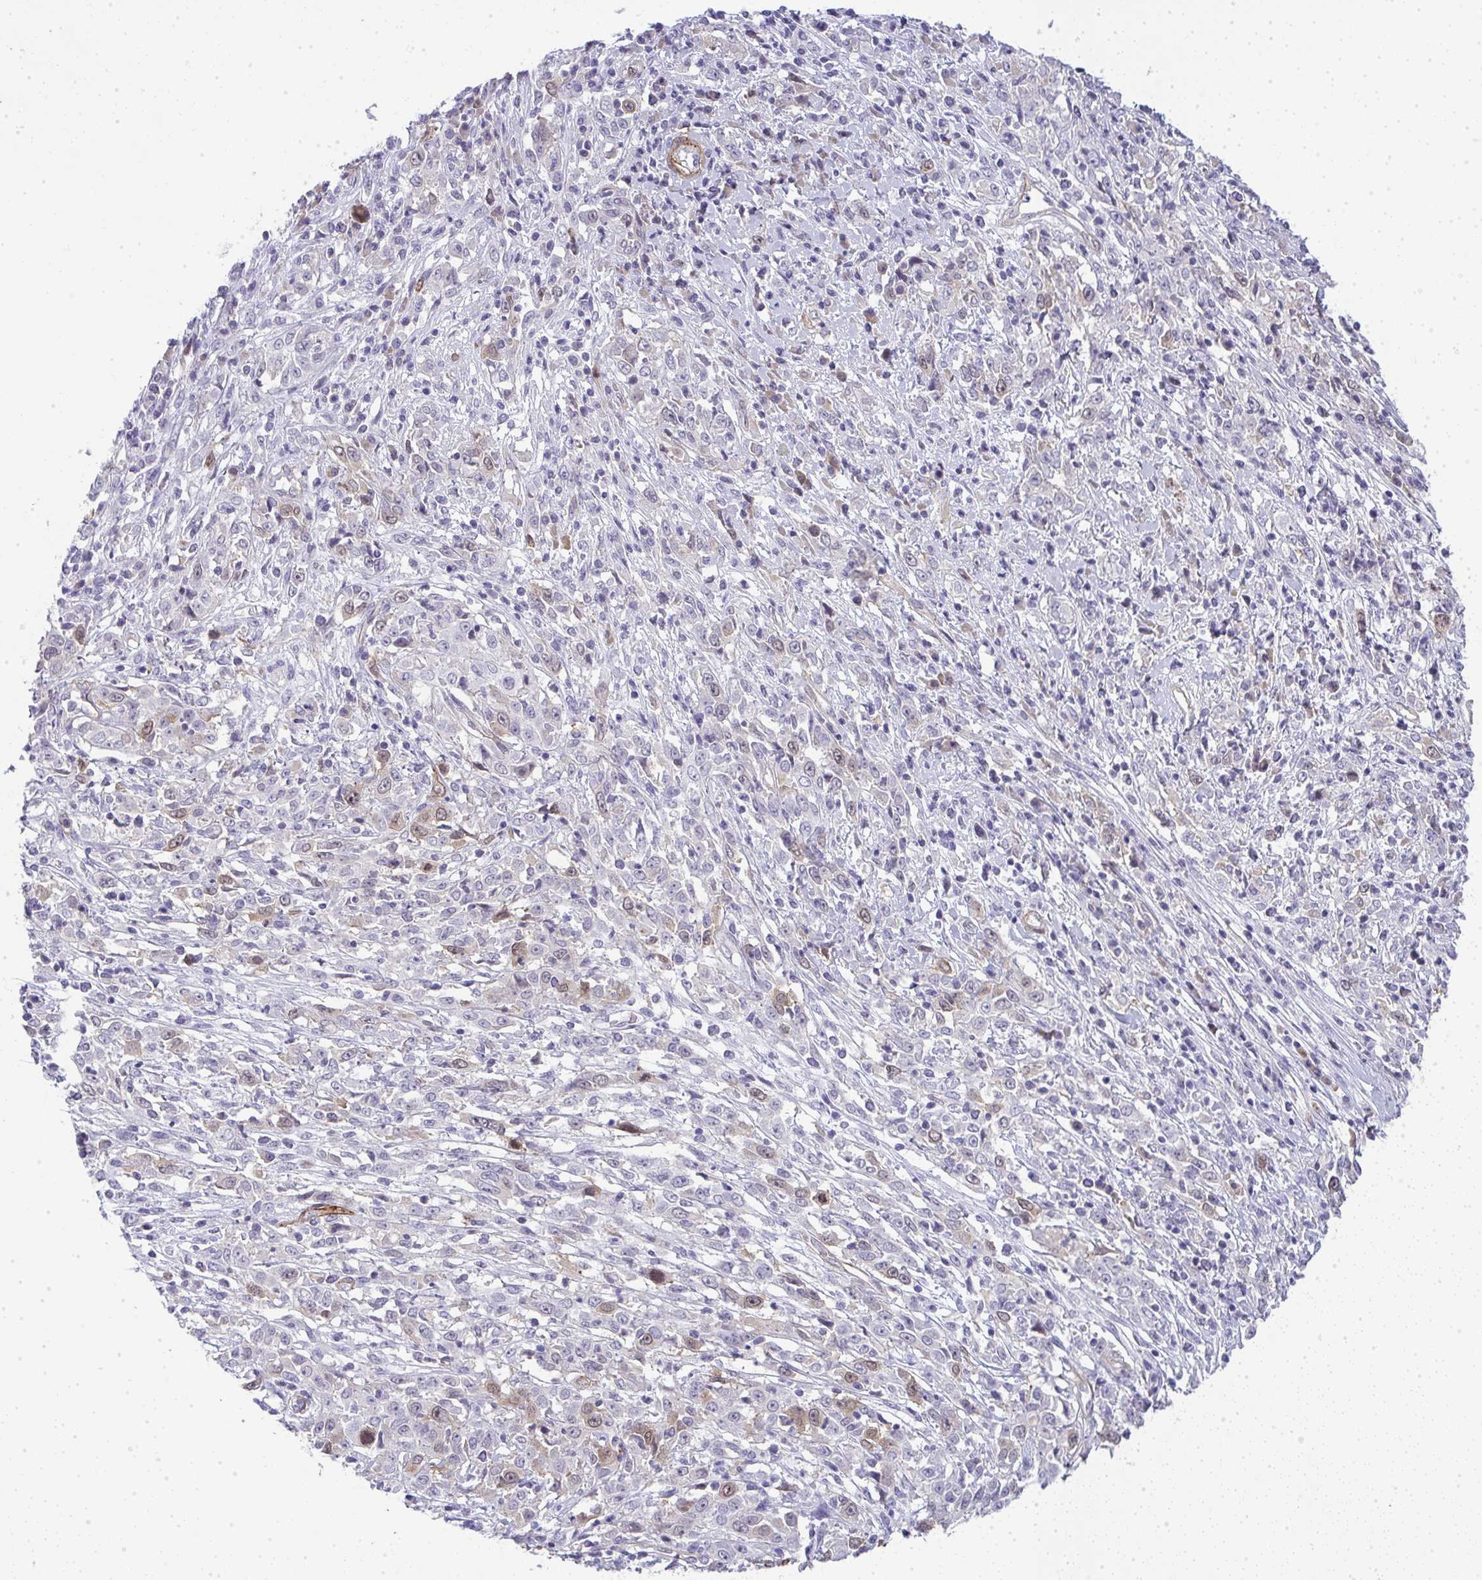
{"staining": {"intensity": "weak", "quantity": "<25%", "location": "cytoplasmic/membranous,nuclear"}, "tissue": "cervical cancer", "cell_type": "Tumor cells", "image_type": "cancer", "snomed": [{"axis": "morphology", "description": "Adenocarcinoma, NOS"}, {"axis": "topography", "description": "Cervix"}], "caption": "Human cervical cancer stained for a protein using immunohistochemistry exhibits no staining in tumor cells.", "gene": "UBE2S", "patient": {"sex": "female", "age": 40}}